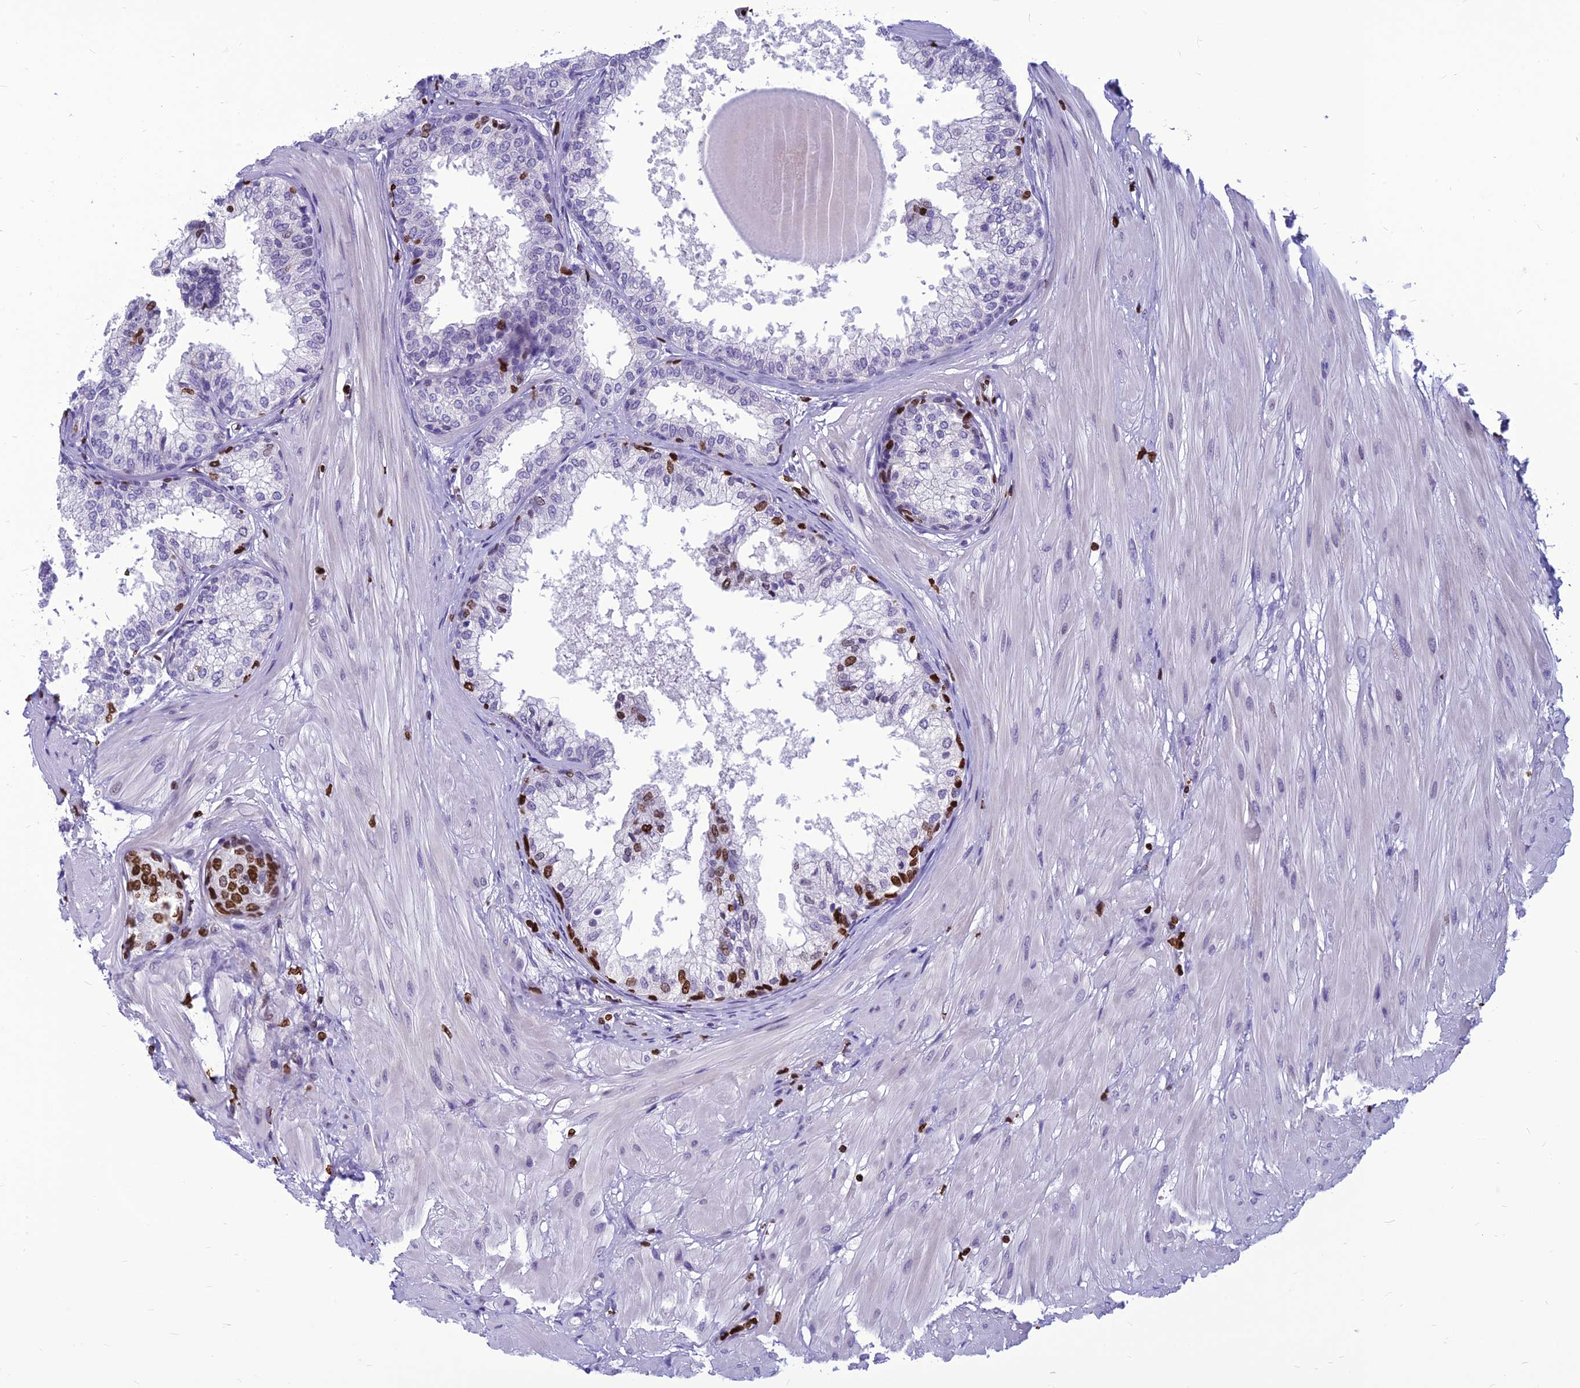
{"staining": {"intensity": "strong", "quantity": "<25%", "location": "nuclear"}, "tissue": "prostate", "cell_type": "Glandular cells", "image_type": "normal", "snomed": [{"axis": "morphology", "description": "Normal tissue, NOS"}, {"axis": "topography", "description": "Prostate"}], "caption": "The photomicrograph exhibits a brown stain indicating the presence of a protein in the nuclear of glandular cells in prostate. (DAB IHC, brown staining for protein, blue staining for nuclei).", "gene": "AKAP17A", "patient": {"sex": "male", "age": 48}}